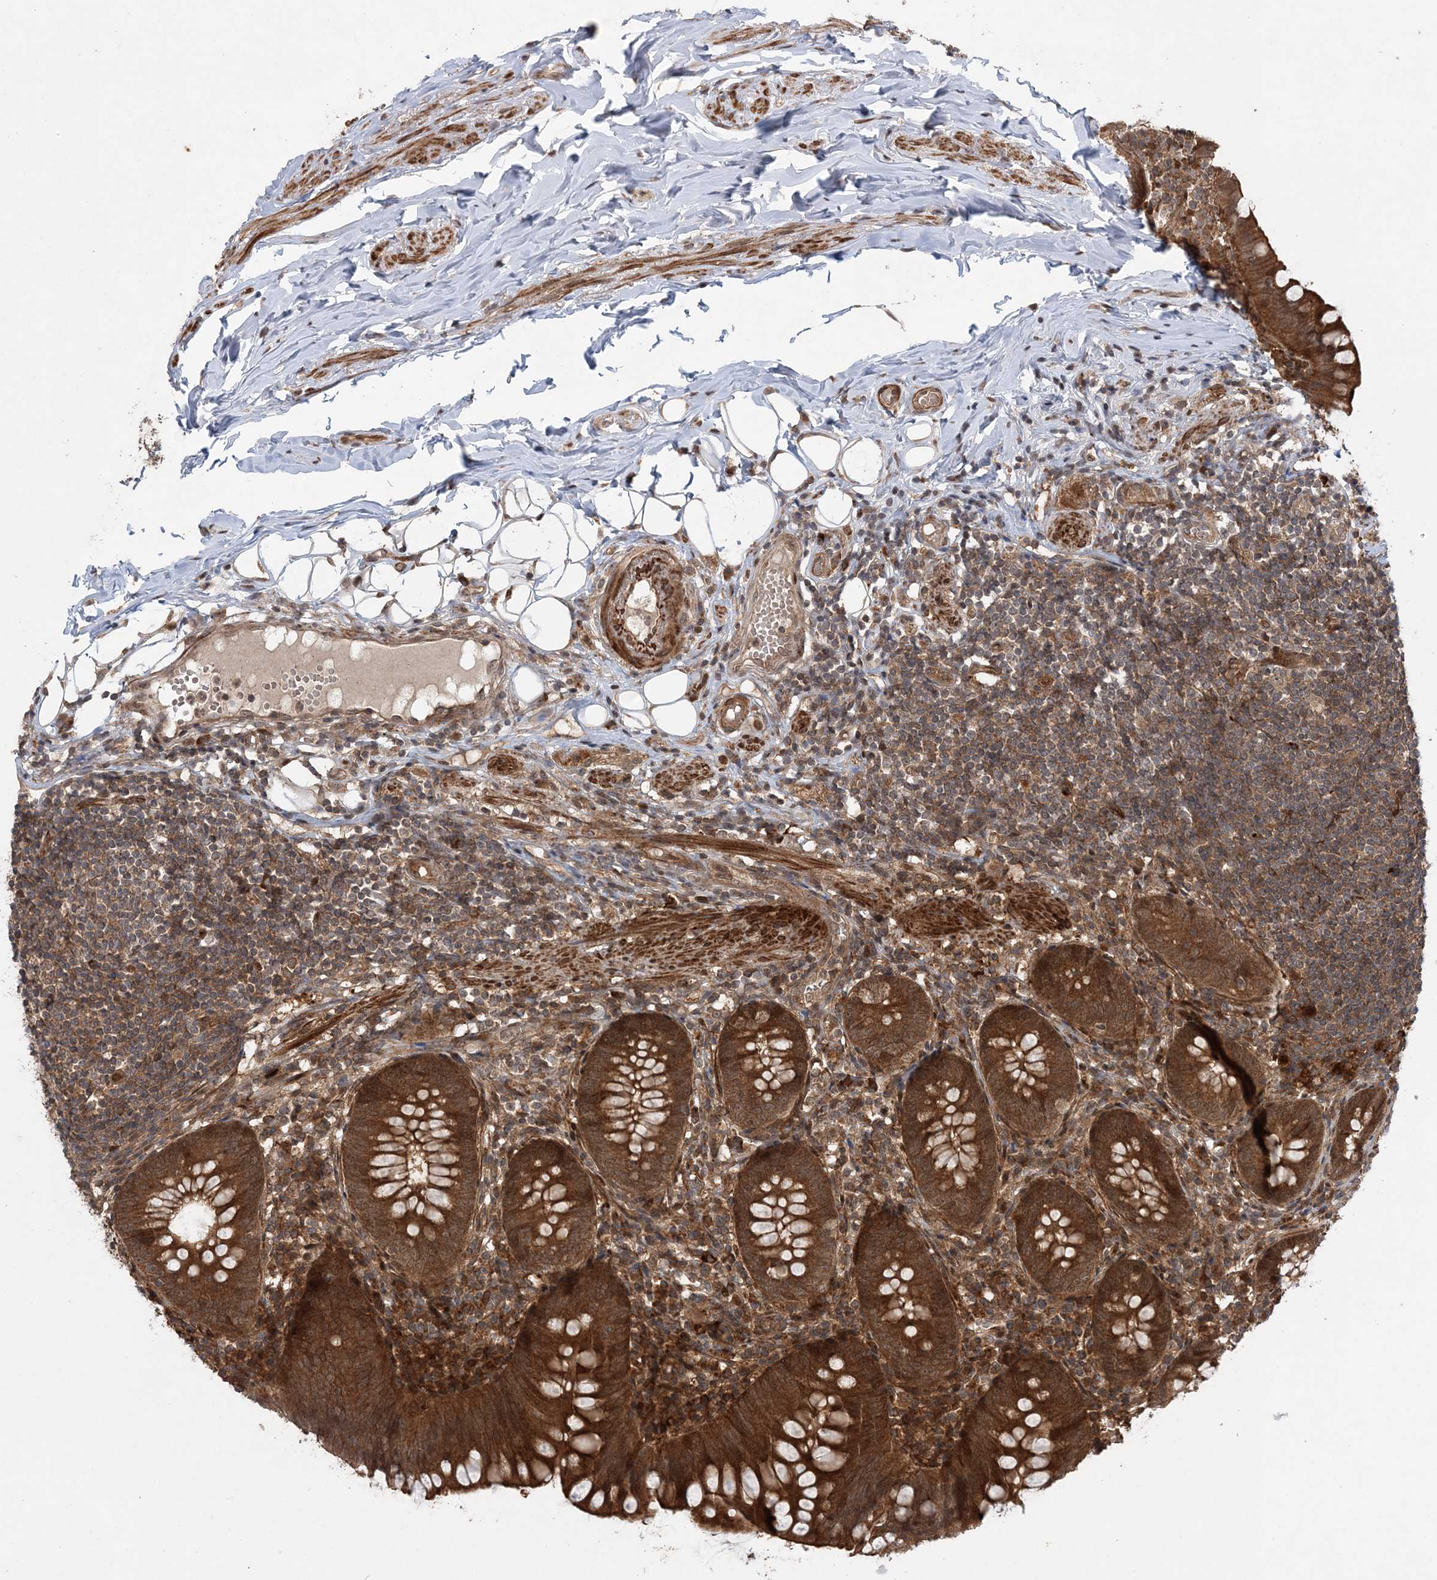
{"staining": {"intensity": "strong", "quantity": ">75%", "location": "cytoplasmic/membranous"}, "tissue": "appendix", "cell_type": "Glandular cells", "image_type": "normal", "snomed": [{"axis": "morphology", "description": "Normal tissue, NOS"}, {"axis": "topography", "description": "Appendix"}], "caption": "A high amount of strong cytoplasmic/membranous expression is appreciated in approximately >75% of glandular cells in benign appendix.", "gene": "UBTD2", "patient": {"sex": "female", "age": 62}}